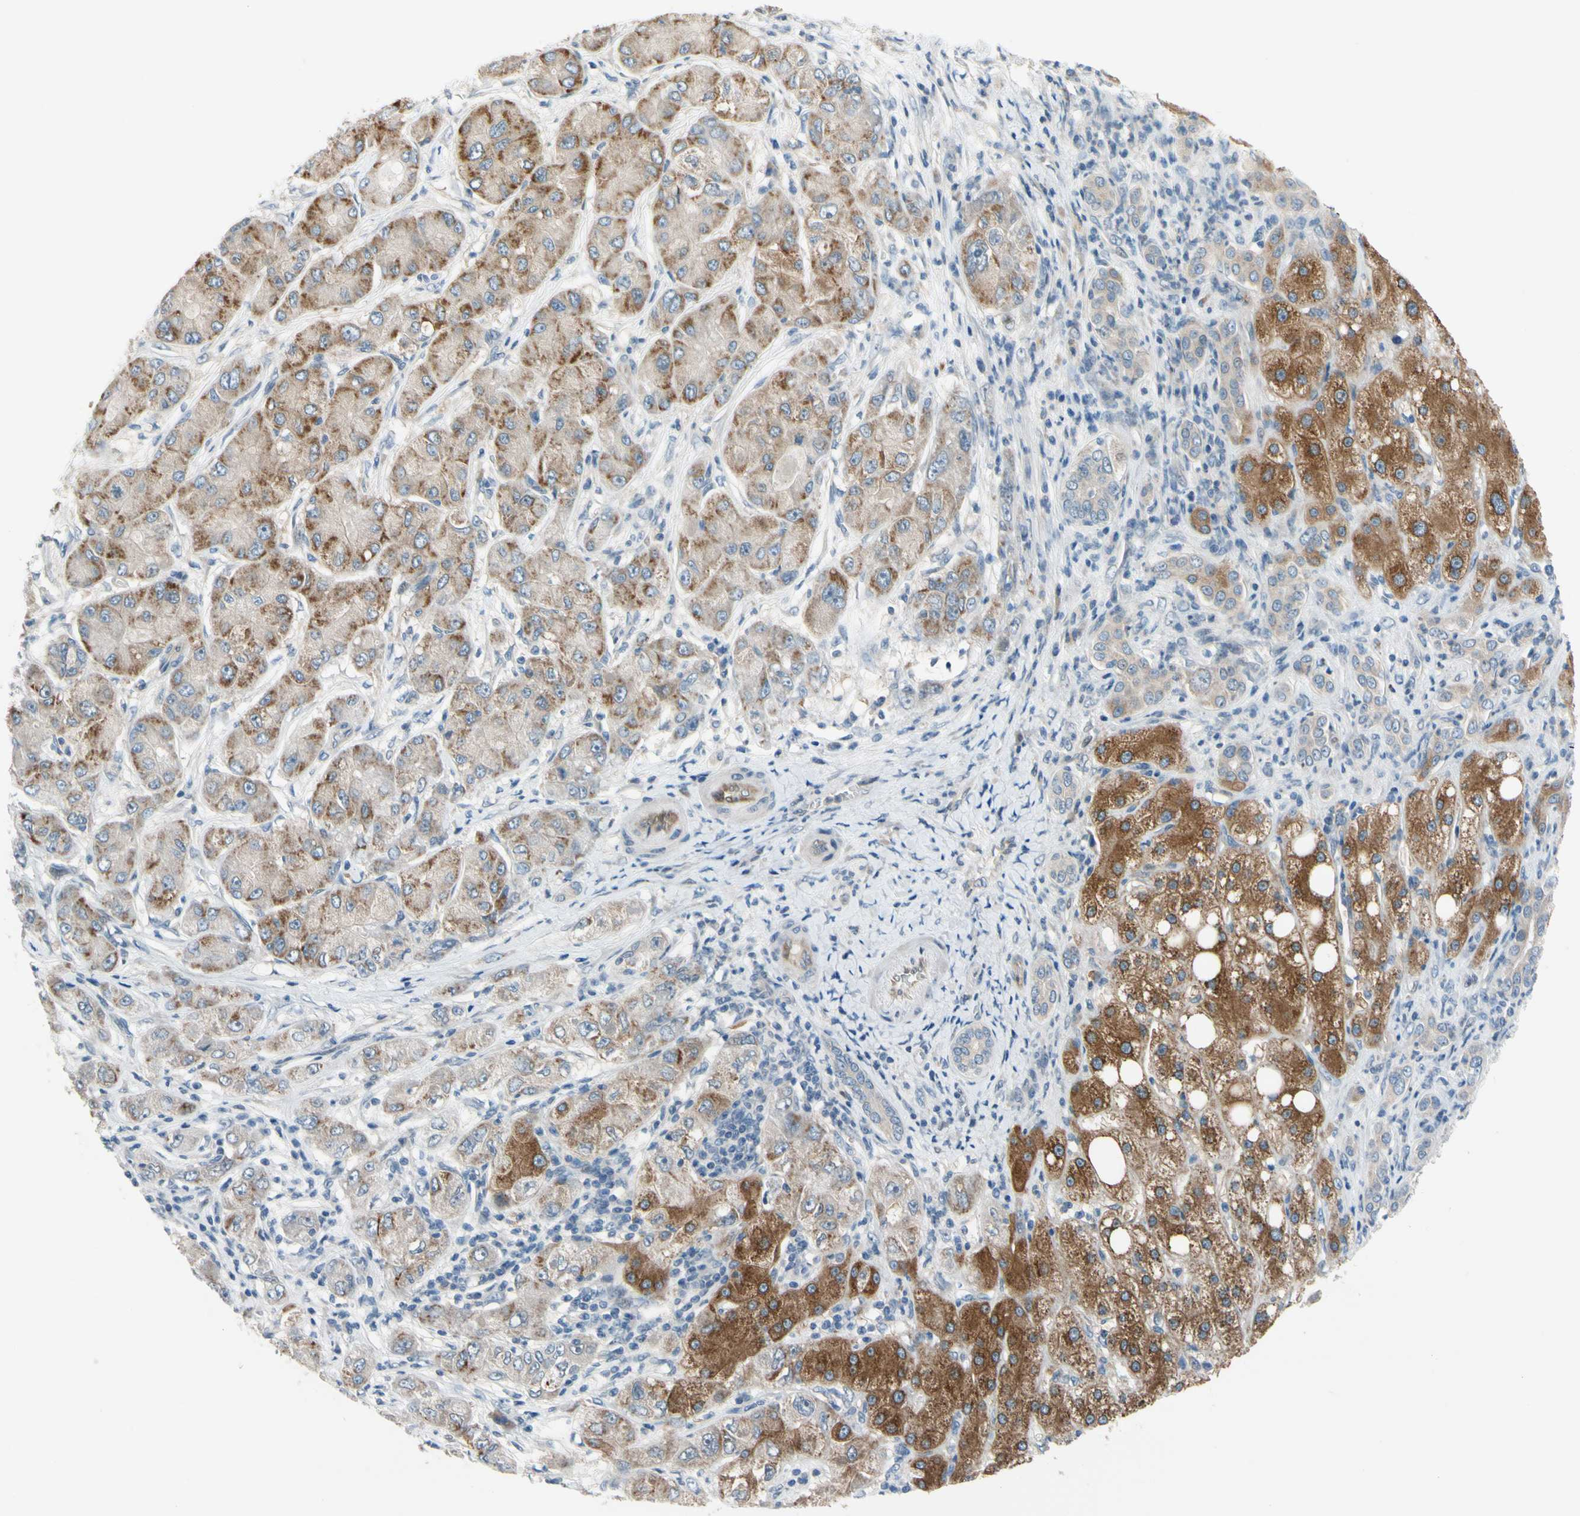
{"staining": {"intensity": "strong", "quantity": "<25%", "location": "cytoplasmic/membranous"}, "tissue": "liver cancer", "cell_type": "Tumor cells", "image_type": "cancer", "snomed": [{"axis": "morphology", "description": "Carcinoma, Hepatocellular, NOS"}, {"axis": "topography", "description": "Liver"}], "caption": "Liver hepatocellular carcinoma was stained to show a protein in brown. There is medium levels of strong cytoplasmic/membranous positivity in about <25% of tumor cells. (Stains: DAB (3,3'-diaminobenzidine) in brown, nuclei in blue, Microscopy: brightfield microscopy at high magnification).", "gene": "CFAP36", "patient": {"sex": "male", "age": 80}}